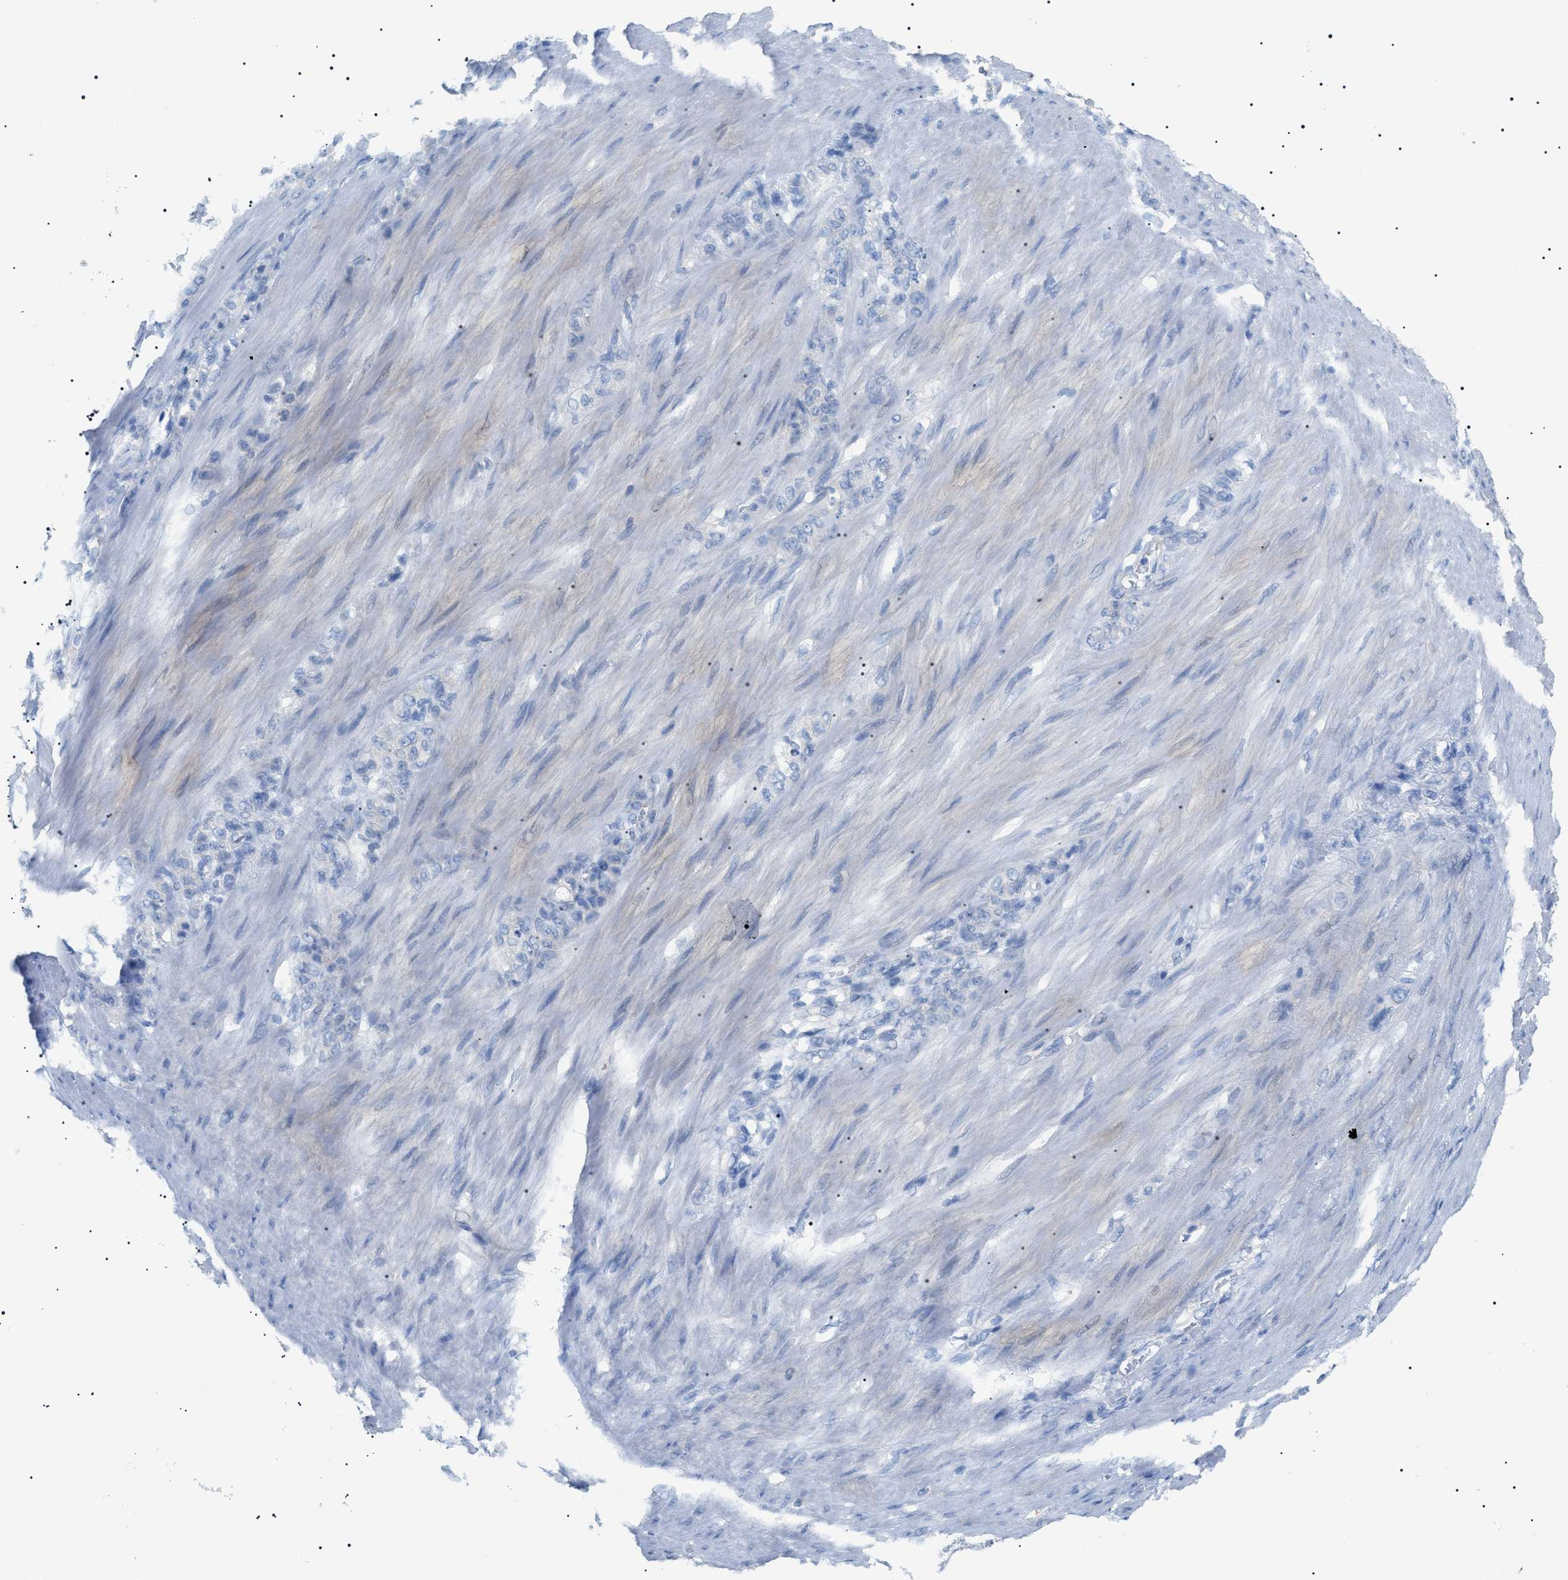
{"staining": {"intensity": "negative", "quantity": "none", "location": "none"}, "tissue": "stomach cancer", "cell_type": "Tumor cells", "image_type": "cancer", "snomed": [{"axis": "morphology", "description": "Adenocarcinoma, NOS"}, {"axis": "topography", "description": "Stomach"}], "caption": "High power microscopy image of an immunohistochemistry image of stomach adenocarcinoma, revealing no significant expression in tumor cells.", "gene": "ADAMTS1", "patient": {"sex": "male", "age": 82}}